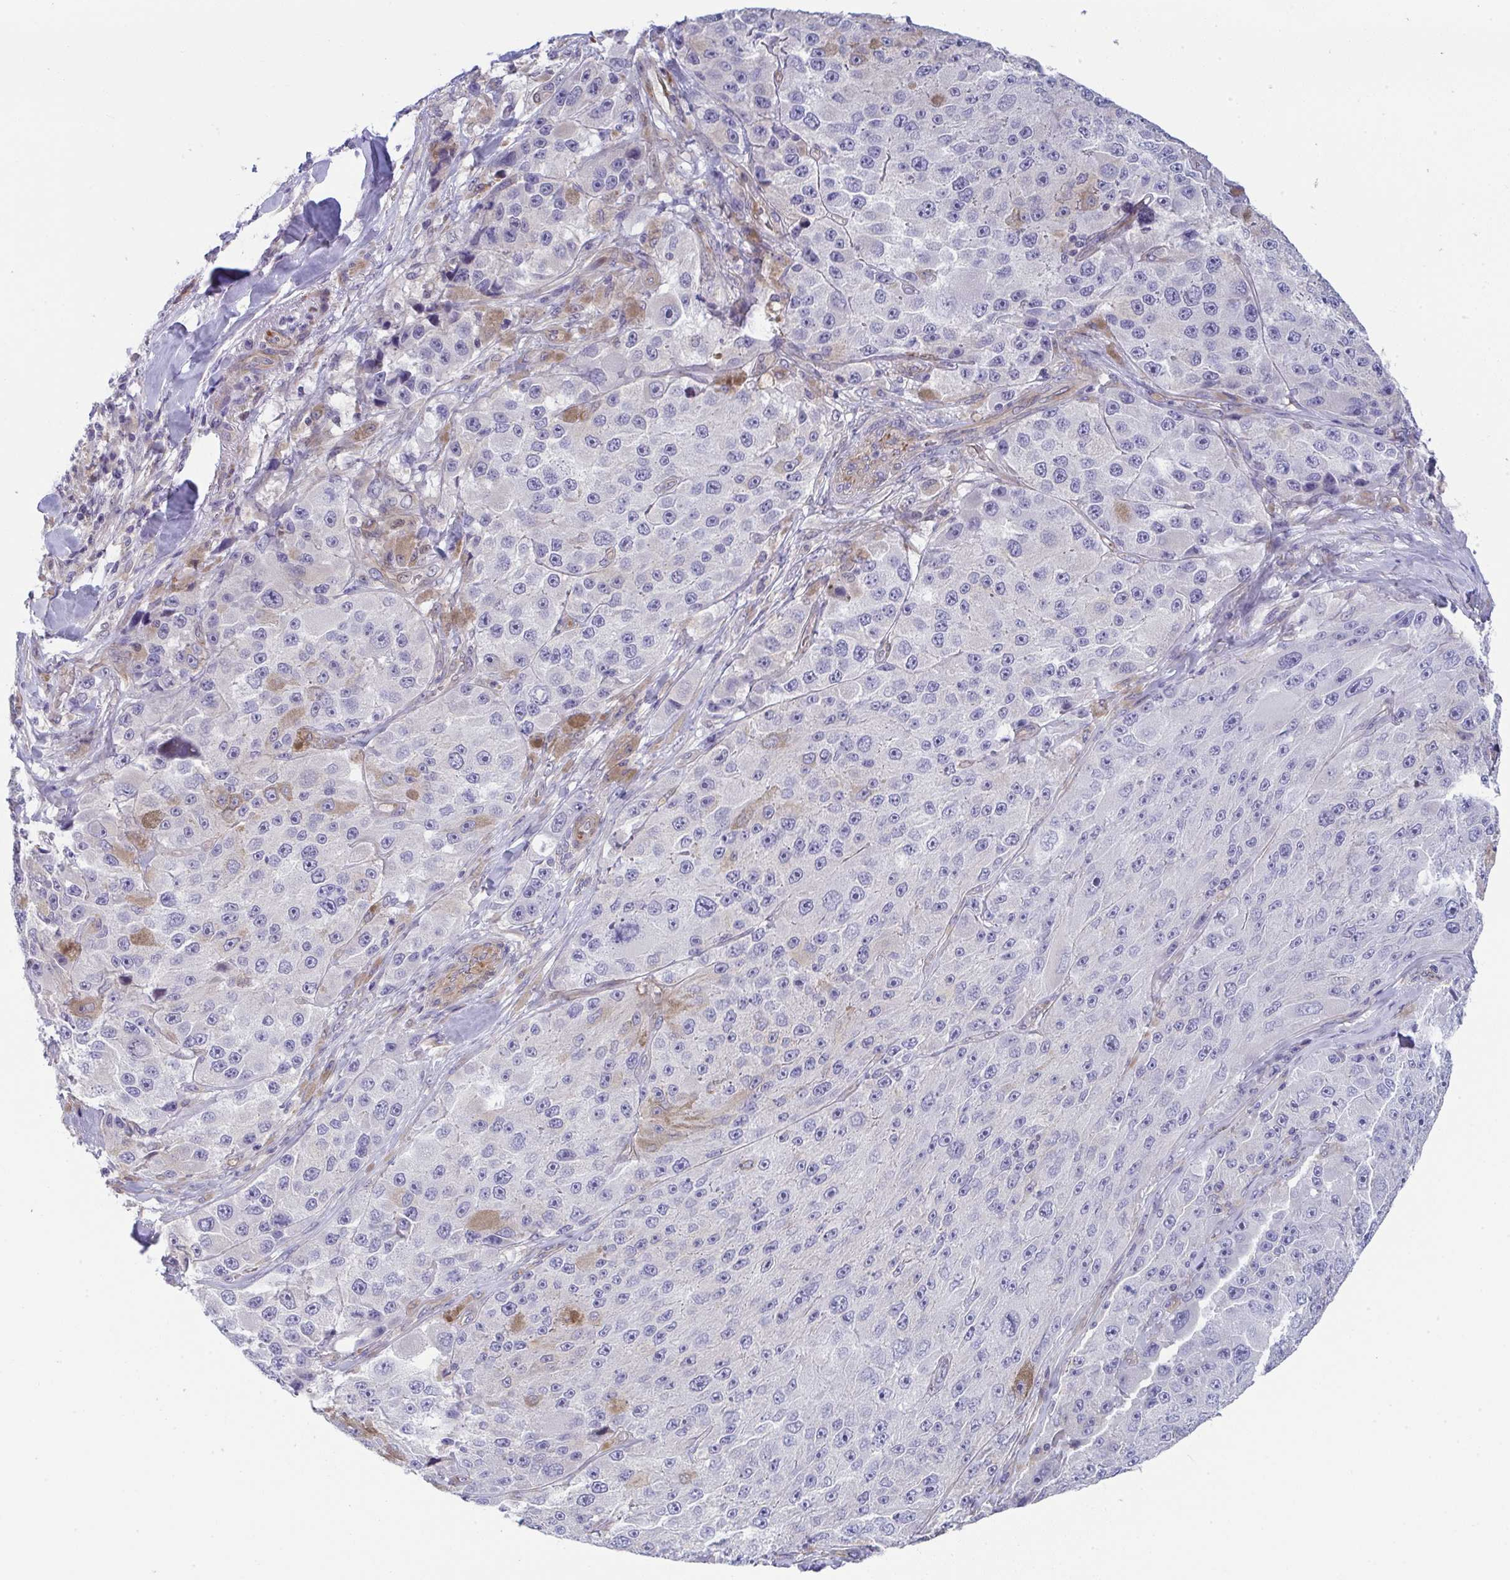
{"staining": {"intensity": "negative", "quantity": "none", "location": "none"}, "tissue": "melanoma", "cell_type": "Tumor cells", "image_type": "cancer", "snomed": [{"axis": "morphology", "description": "Malignant melanoma, Metastatic site"}, {"axis": "topography", "description": "Lymph node"}], "caption": "This image is of melanoma stained with immunohistochemistry to label a protein in brown with the nuclei are counter-stained blue. There is no staining in tumor cells.", "gene": "MYL12A", "patient": {"sex": "male", "age": 62}}